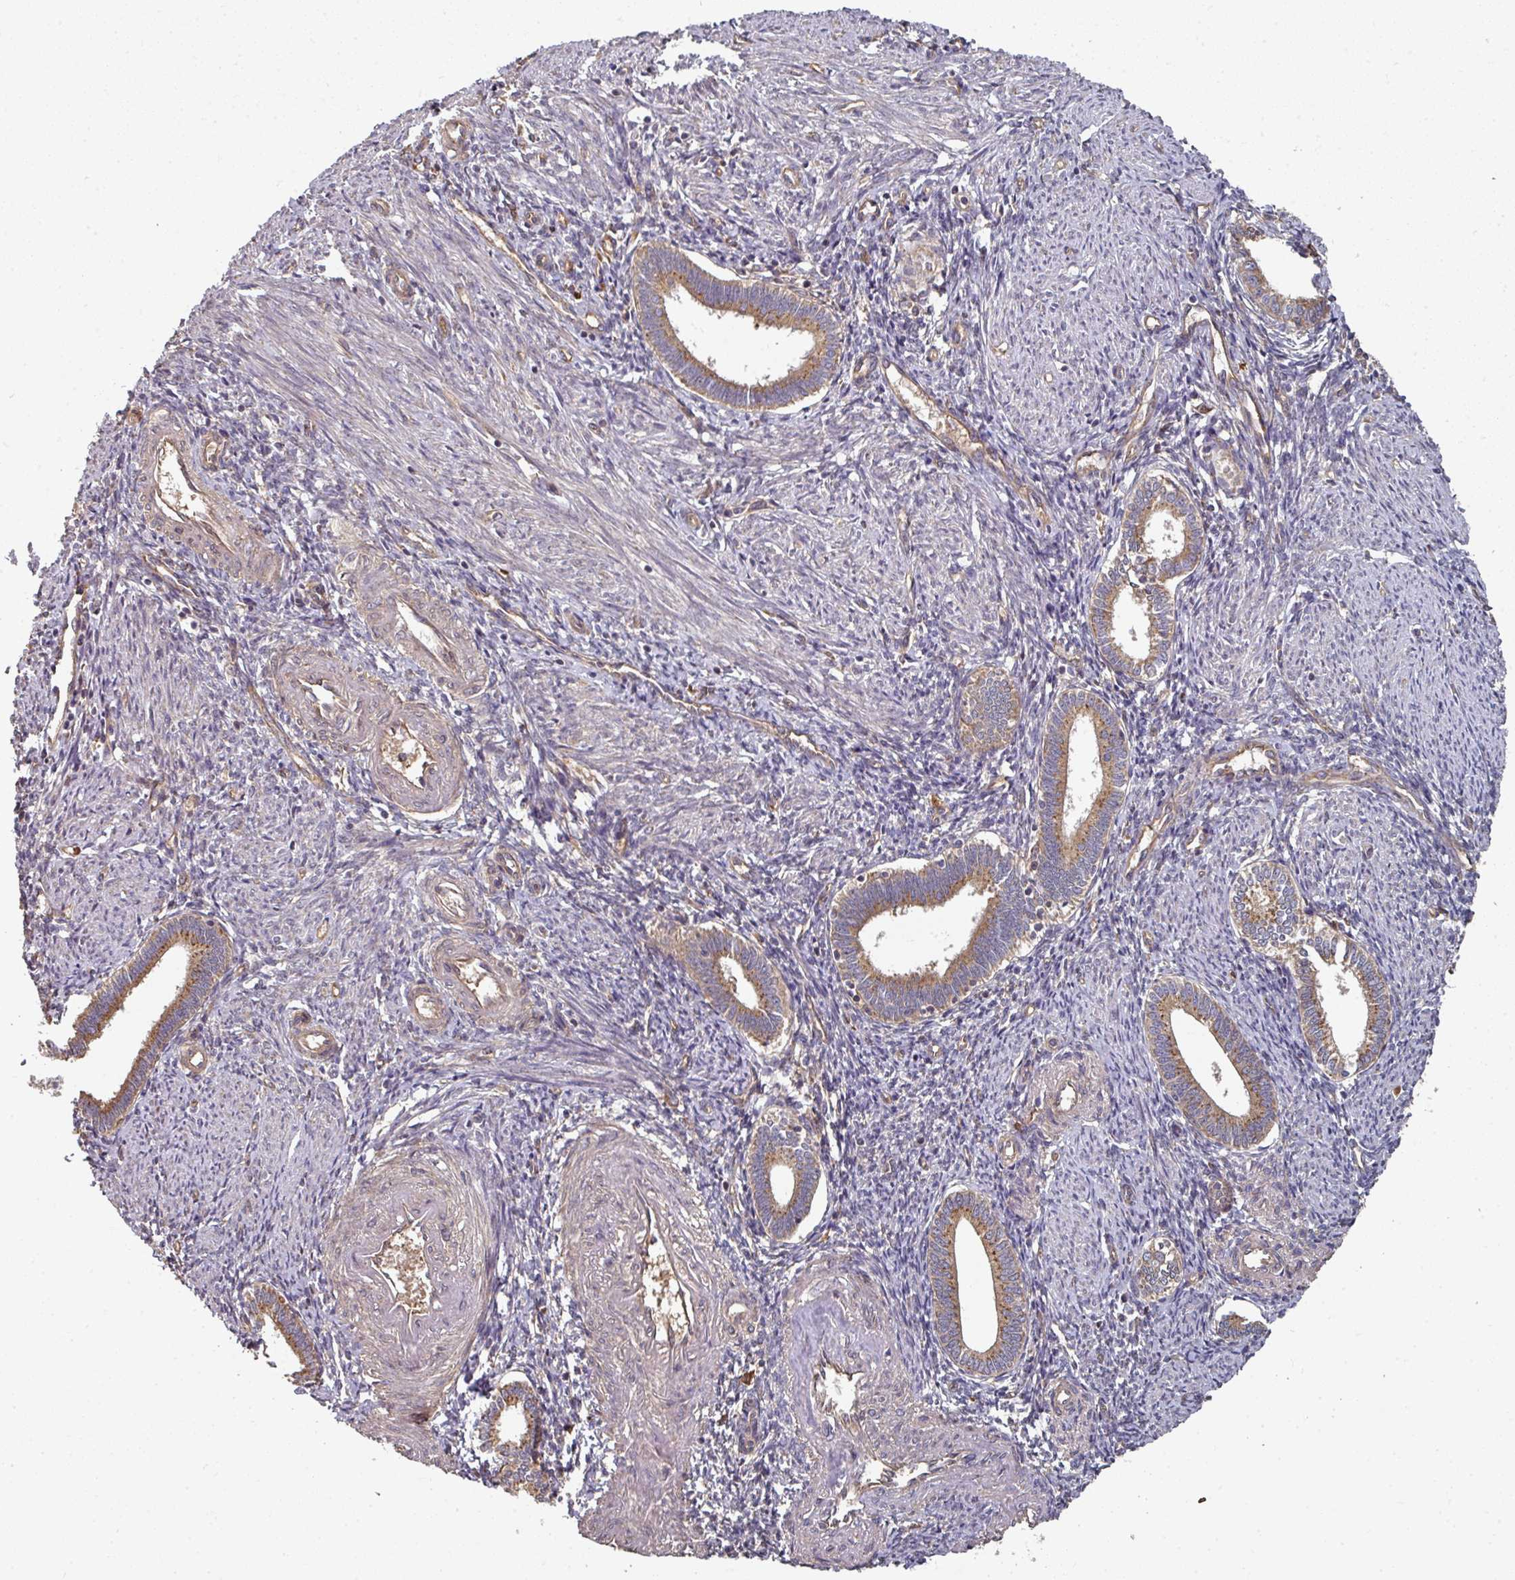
{"staining": {"intensity": "weak", "quantity": "25%-75%", "location": "cytoplasmic/membranous"}, "tissue": "endometrium", "cell_type": "Cells in endometrial stroma", "image_type": "normal", "snomed": [{"axis": "morphology", "description": "Normal tissue, NOS"}, {"axis": "topography", "description": "Endometrium"}], "caption": "Immunohistochemistry (IHC) of normal endometrium exhibits low levels of weak cytoplasmic/membranous positivity in about 25%-75% of cells in endometrial stroma.", "gene": "EDEM2", "patient": {"sex": "female", "age": 41}}